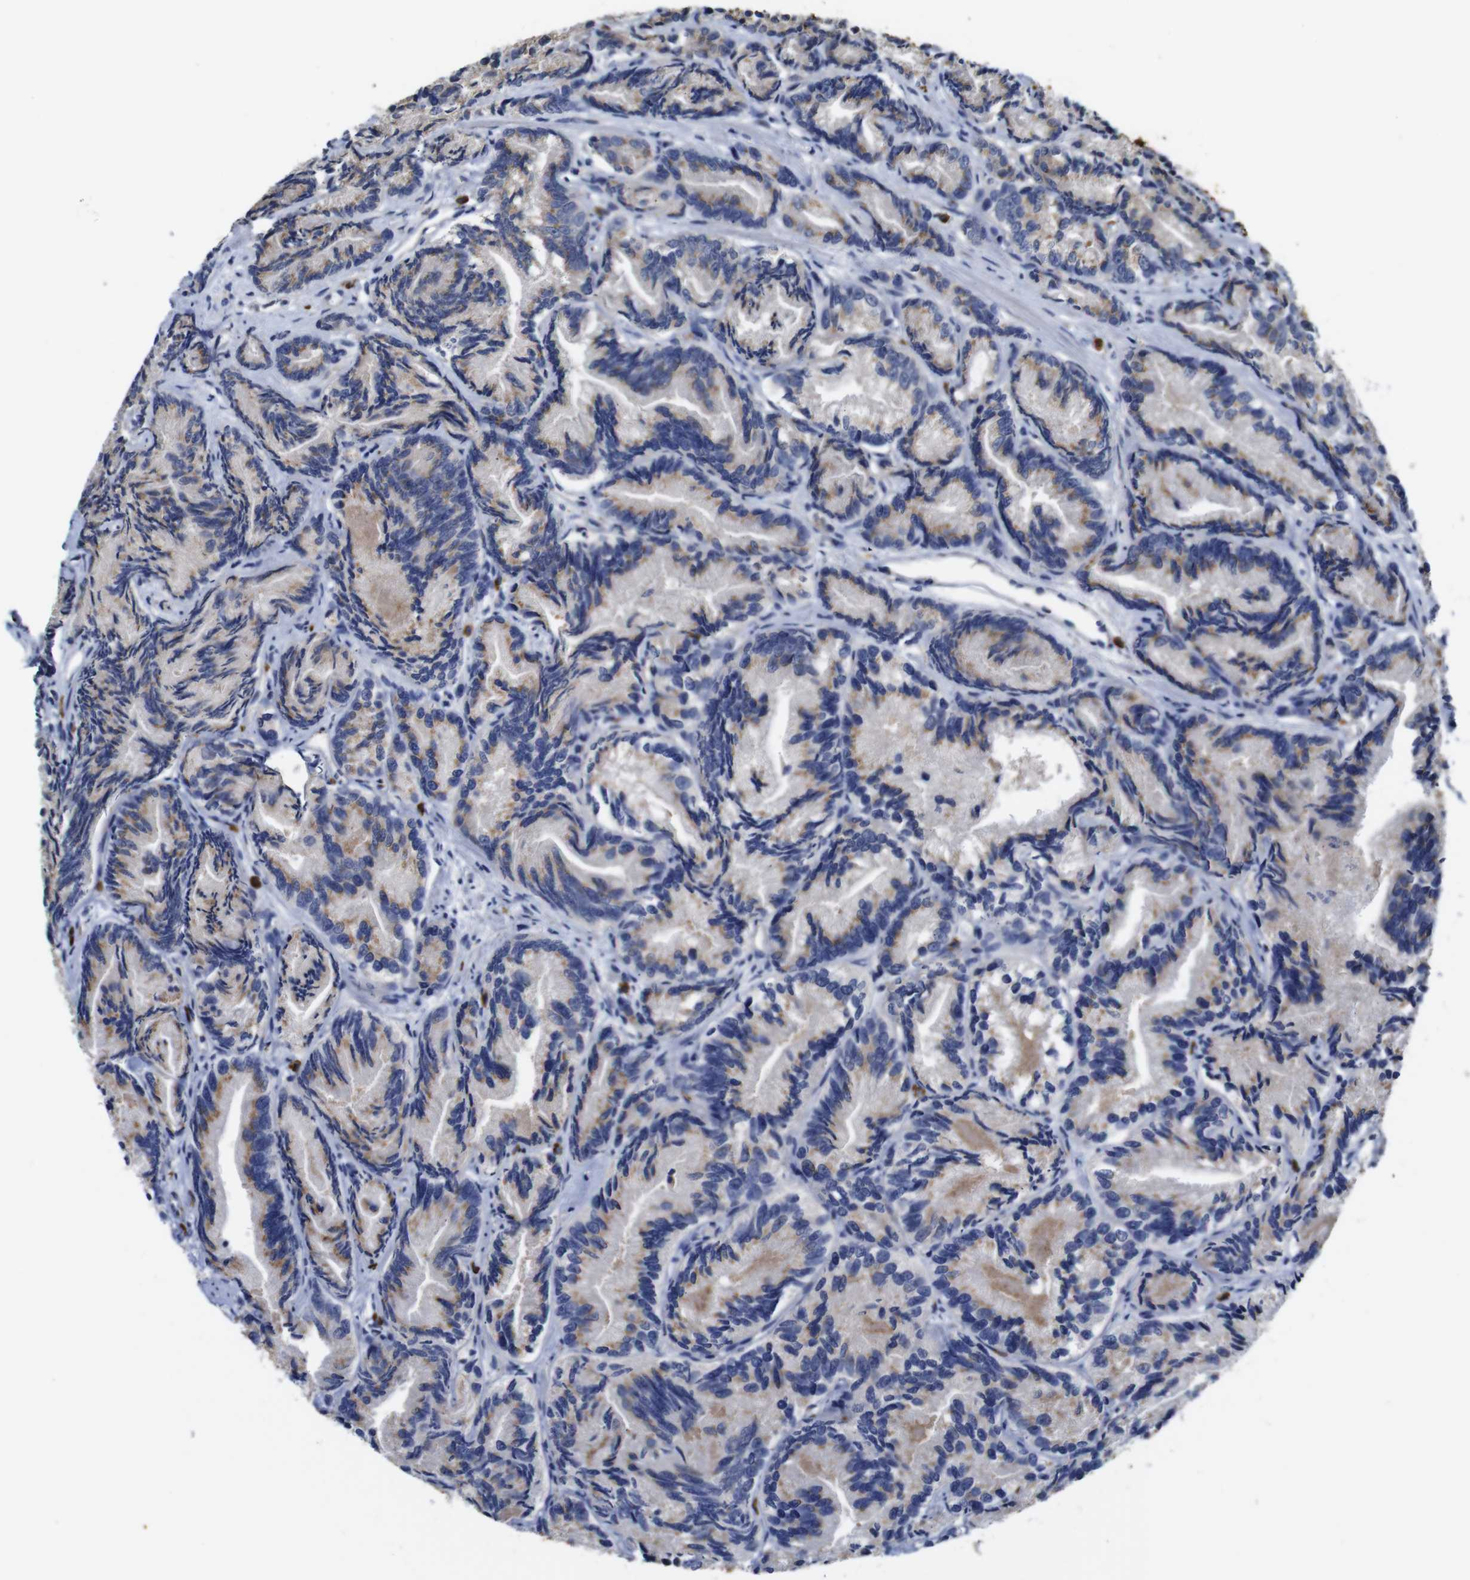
{"staining": {"intensity": "weak", "quantity": ">75%", "location": "cytoplasmic/membranous"}, "tissue": "prostate cancer", "cell_type": "Tumor cells", "image_type": "cancer", "snomed": [{"axis": "morphology", "description": "Adenocarcinoma, Low grade"}, {"axis": "topography", "description": "Prostate"}], "caption": "Weak cytoplasmic/membranous expression for a protein is present in approximately >75% of tumor cells of adenocarcinoma (low-grade) (prostate) using IHC.", "gene": "FURIN", "patient": {"sex": "male", "age": 89}}